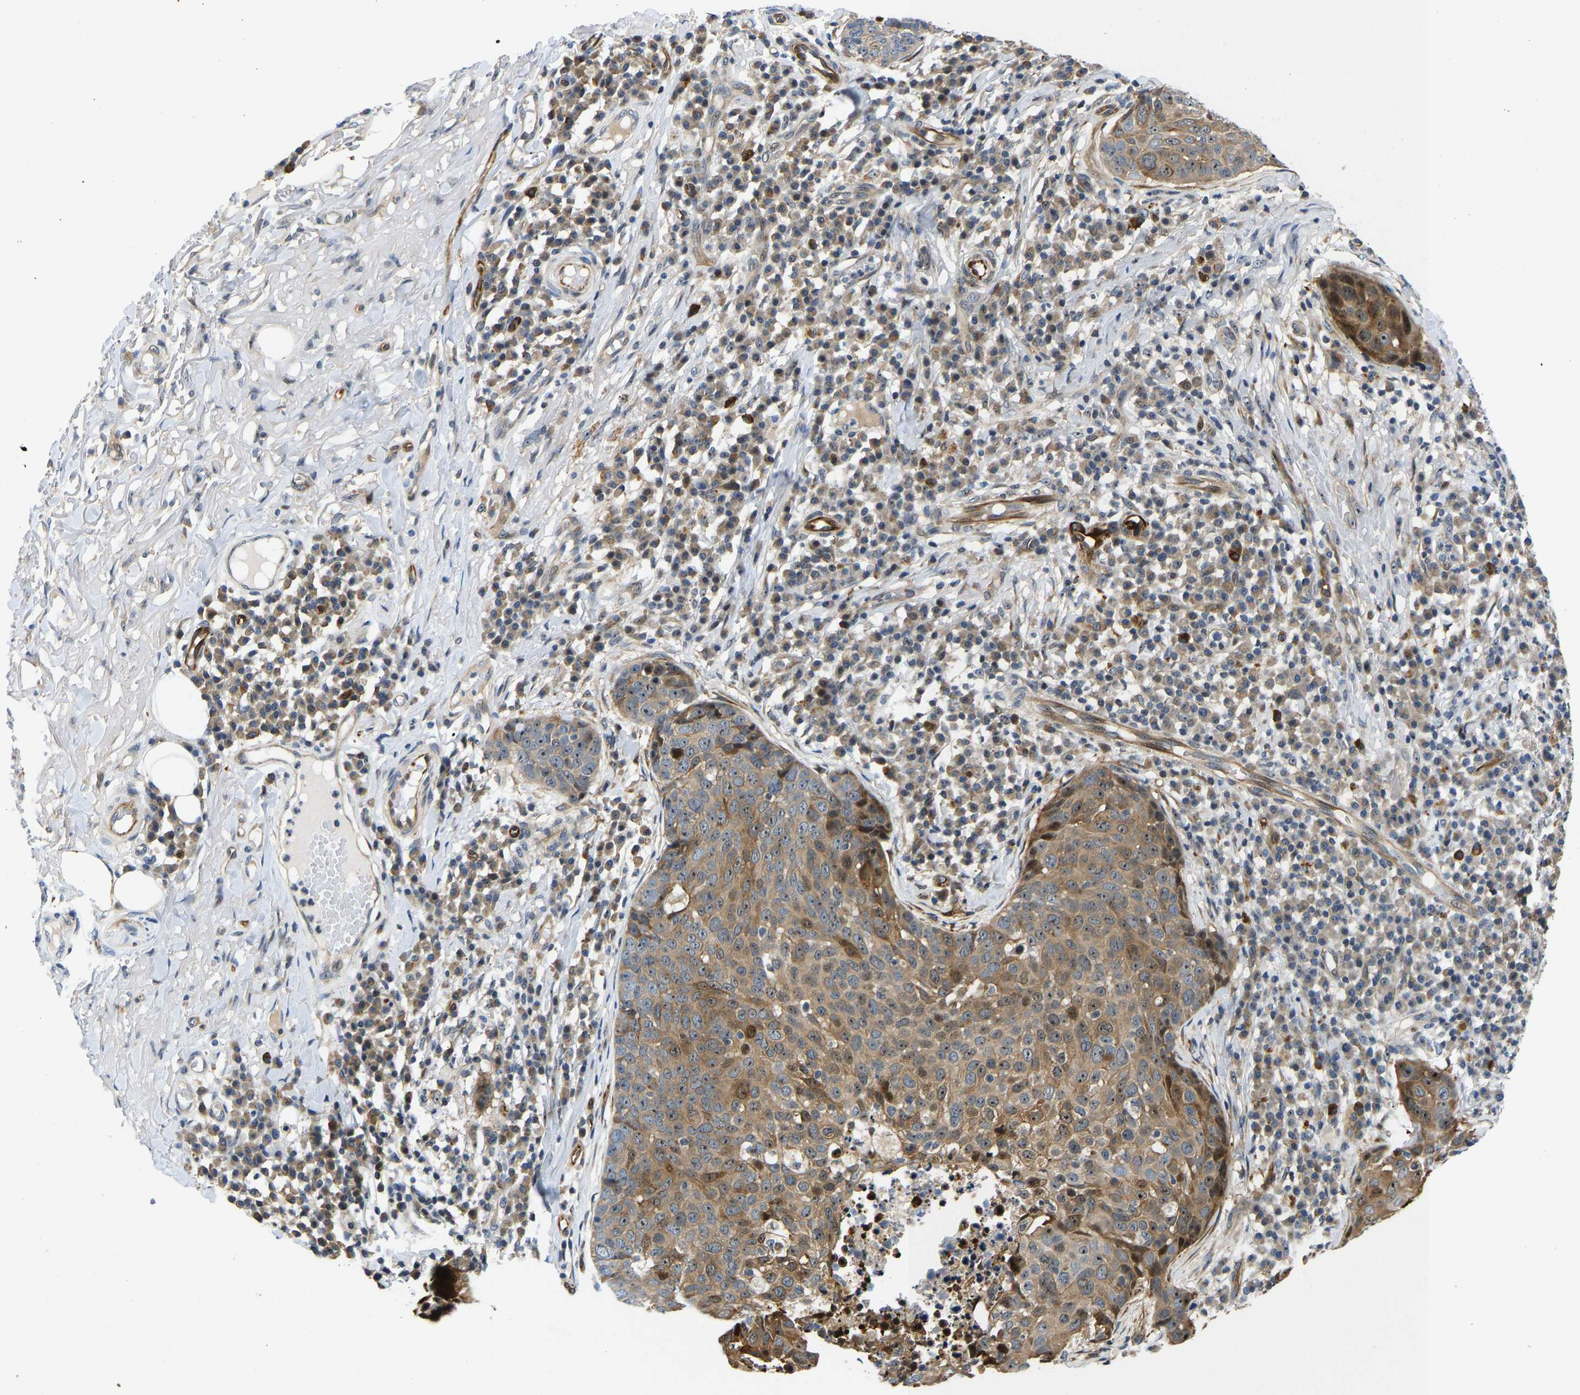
{"staining": {"intensity": "moderate", "quantity": "25%-75%", "location": "cytoplasmic/membranous,nuclear"}, "tissue": "skin cancer", "cell_type": "Tumor cells", "image_type": "cancer", "snomed": [{"axis": "morphology", "description": "Squamous cell carcinoma in situ, NOS"}, {"axis": "morphology", "description": "Squamous cell carcinoma, NOS"}, {"axis": "topography", "description": "Skin"}], "caption": "Immunohistochemistry image of human skin cancer (squamous cell carcinoma in situ) stained for a protein (brown), which reveals medium levels of moderate cytoplasmic/membranous and nuclear staining in about 25%-75% of tumor cells.", "gene": "RESF1", "patient": {"sex": "male", "age": 93}}